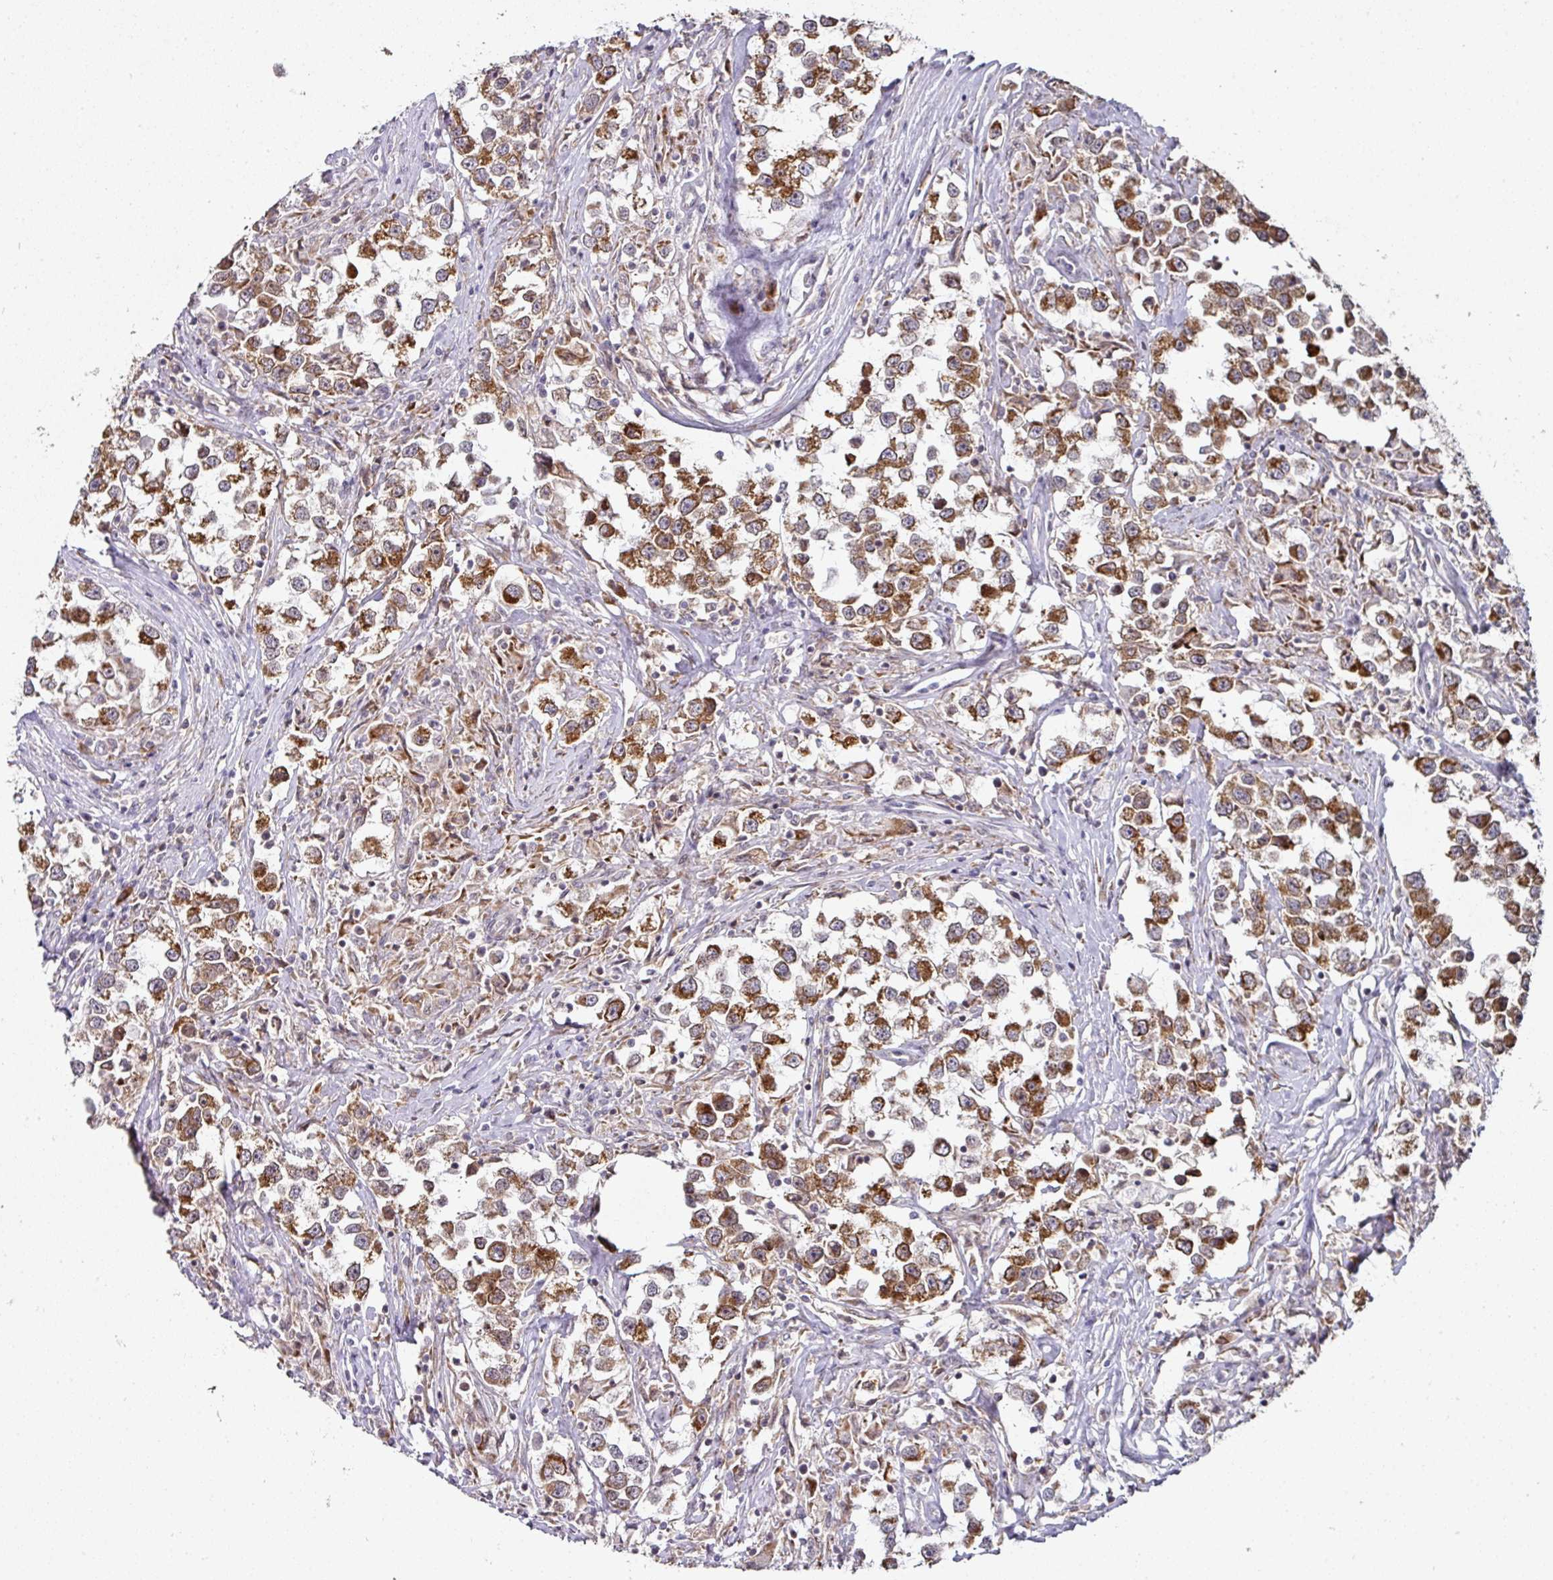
{"staining": {"intensity": "moderate", "quantity": ">75%", "location": "cytoplasmic/membranous"}, "tissue": "testis cancer", "cell_type": "Tumor cells", "image_type": "cancer", "snomed": [{"axis": "morphology", "description": "Seminoma, NOS"}, {"axis": "topography", "description": "Testis"}], "caption": "High-power microscopy captured an immunohistochemistry micrograph of testis cancer, revealing moderate cytoplasmic/membranous expression in about >75% of tumor cells. The protein of interest is stained brown, and the nuclei are stained in blue (DAB IHC with brightfield microscopy, high magnification).", "gene": "APOLD1", "patient": {"sex": "male", "age": 46}}